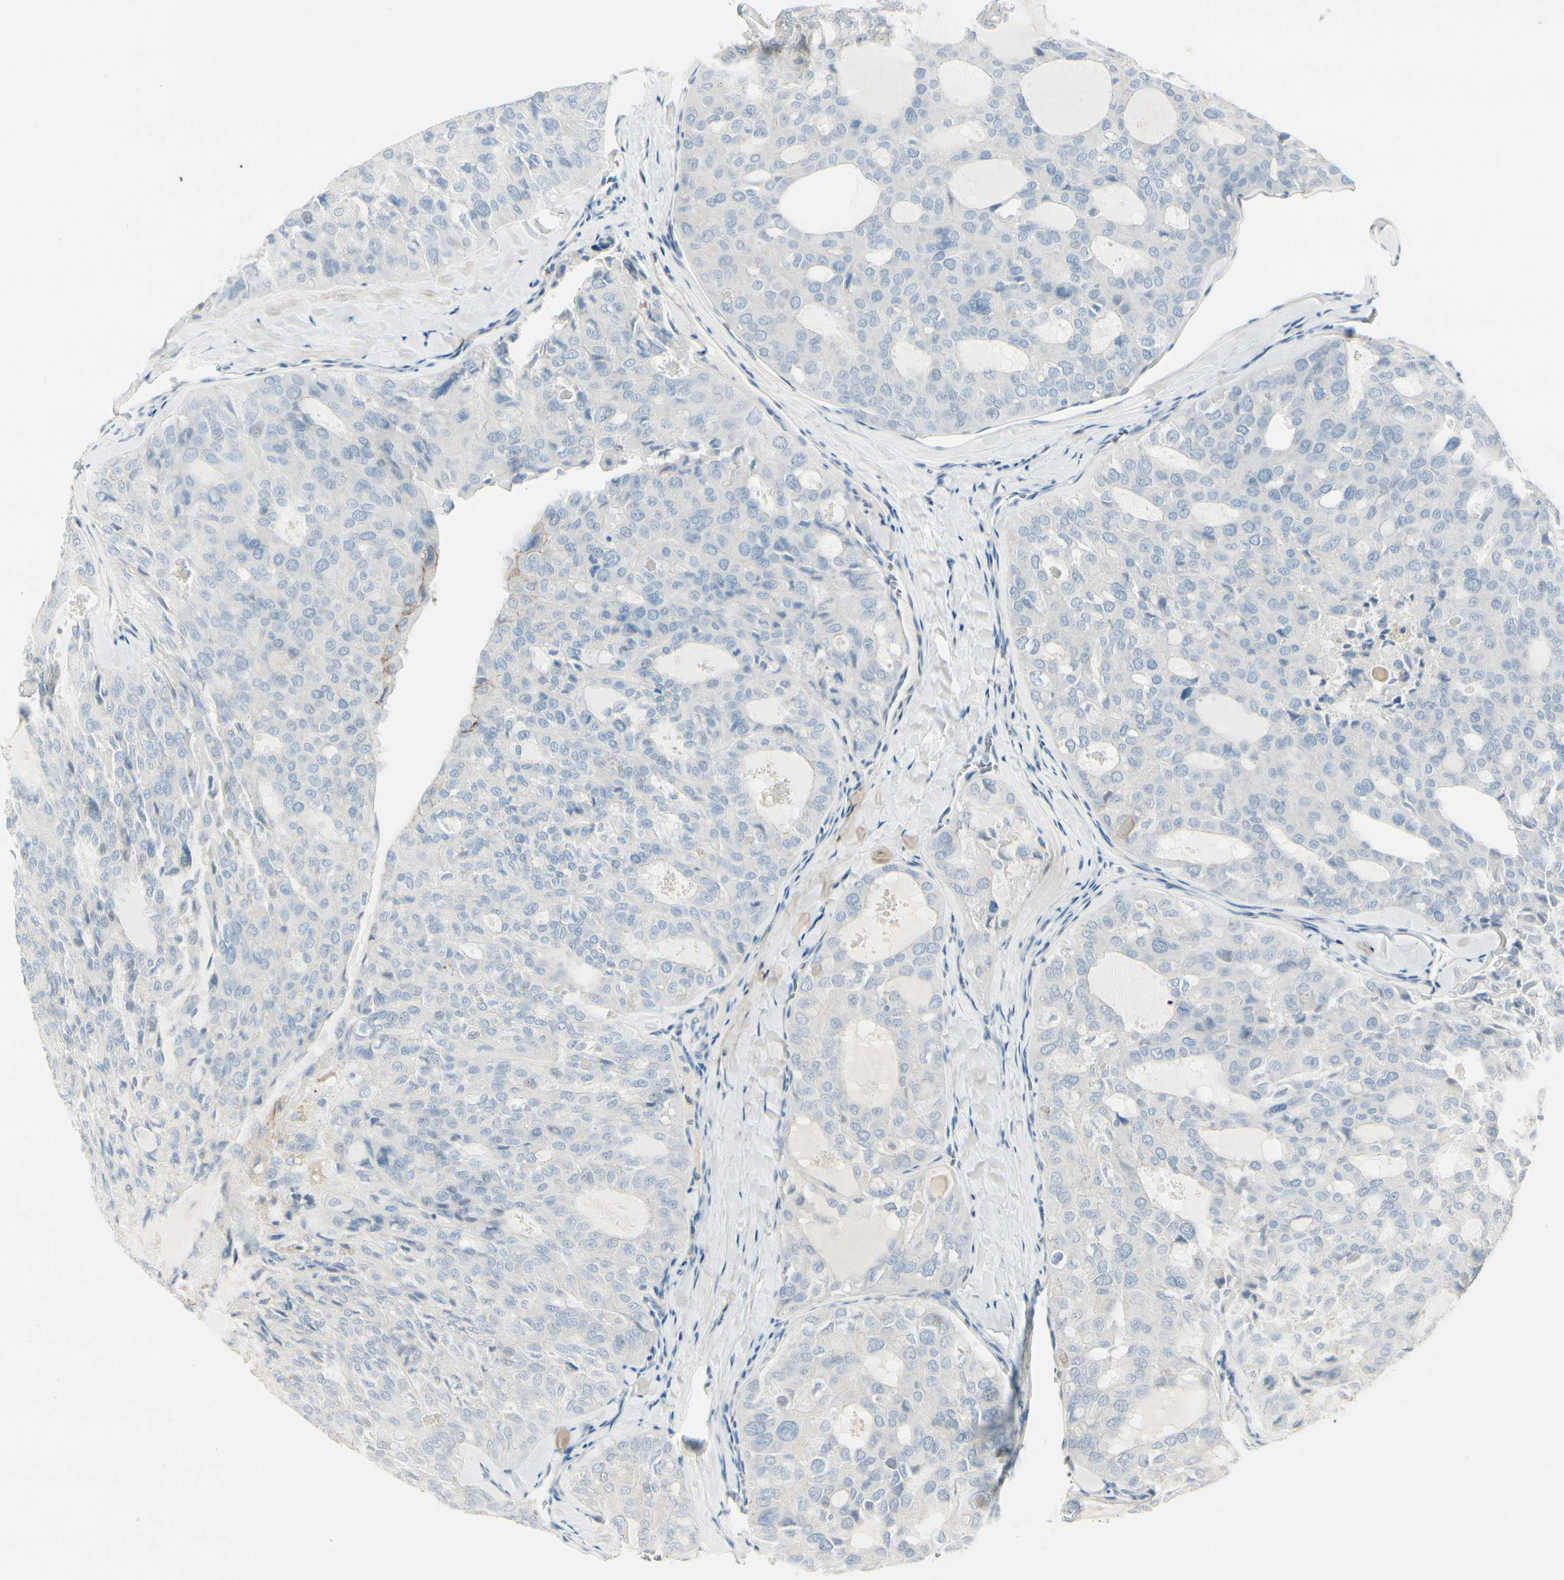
{"staining": {"intensity": "negative", "quantity": "none", "location": "none"}, "tissue": "thyroid cancer", "cell_type": "Tumor cells", "image_type": "cancer", "snomed": [{"axis": "morphology", "description": "Follicular adenoma carcinoma, NOS"}, {"axis": "topography", "description": "Thyroid gland"}], "caption": "Protein analysis of thyroid cancer exhibits no significant expression in tumor cells. The staining was performed using DAB to visualize the protein expression in brown, while the nuclei were stained in blue with hematoxylin (Magnification: 20x).", "gene": "CDHR5", "patient": {"sex": "male", "age": 75}}